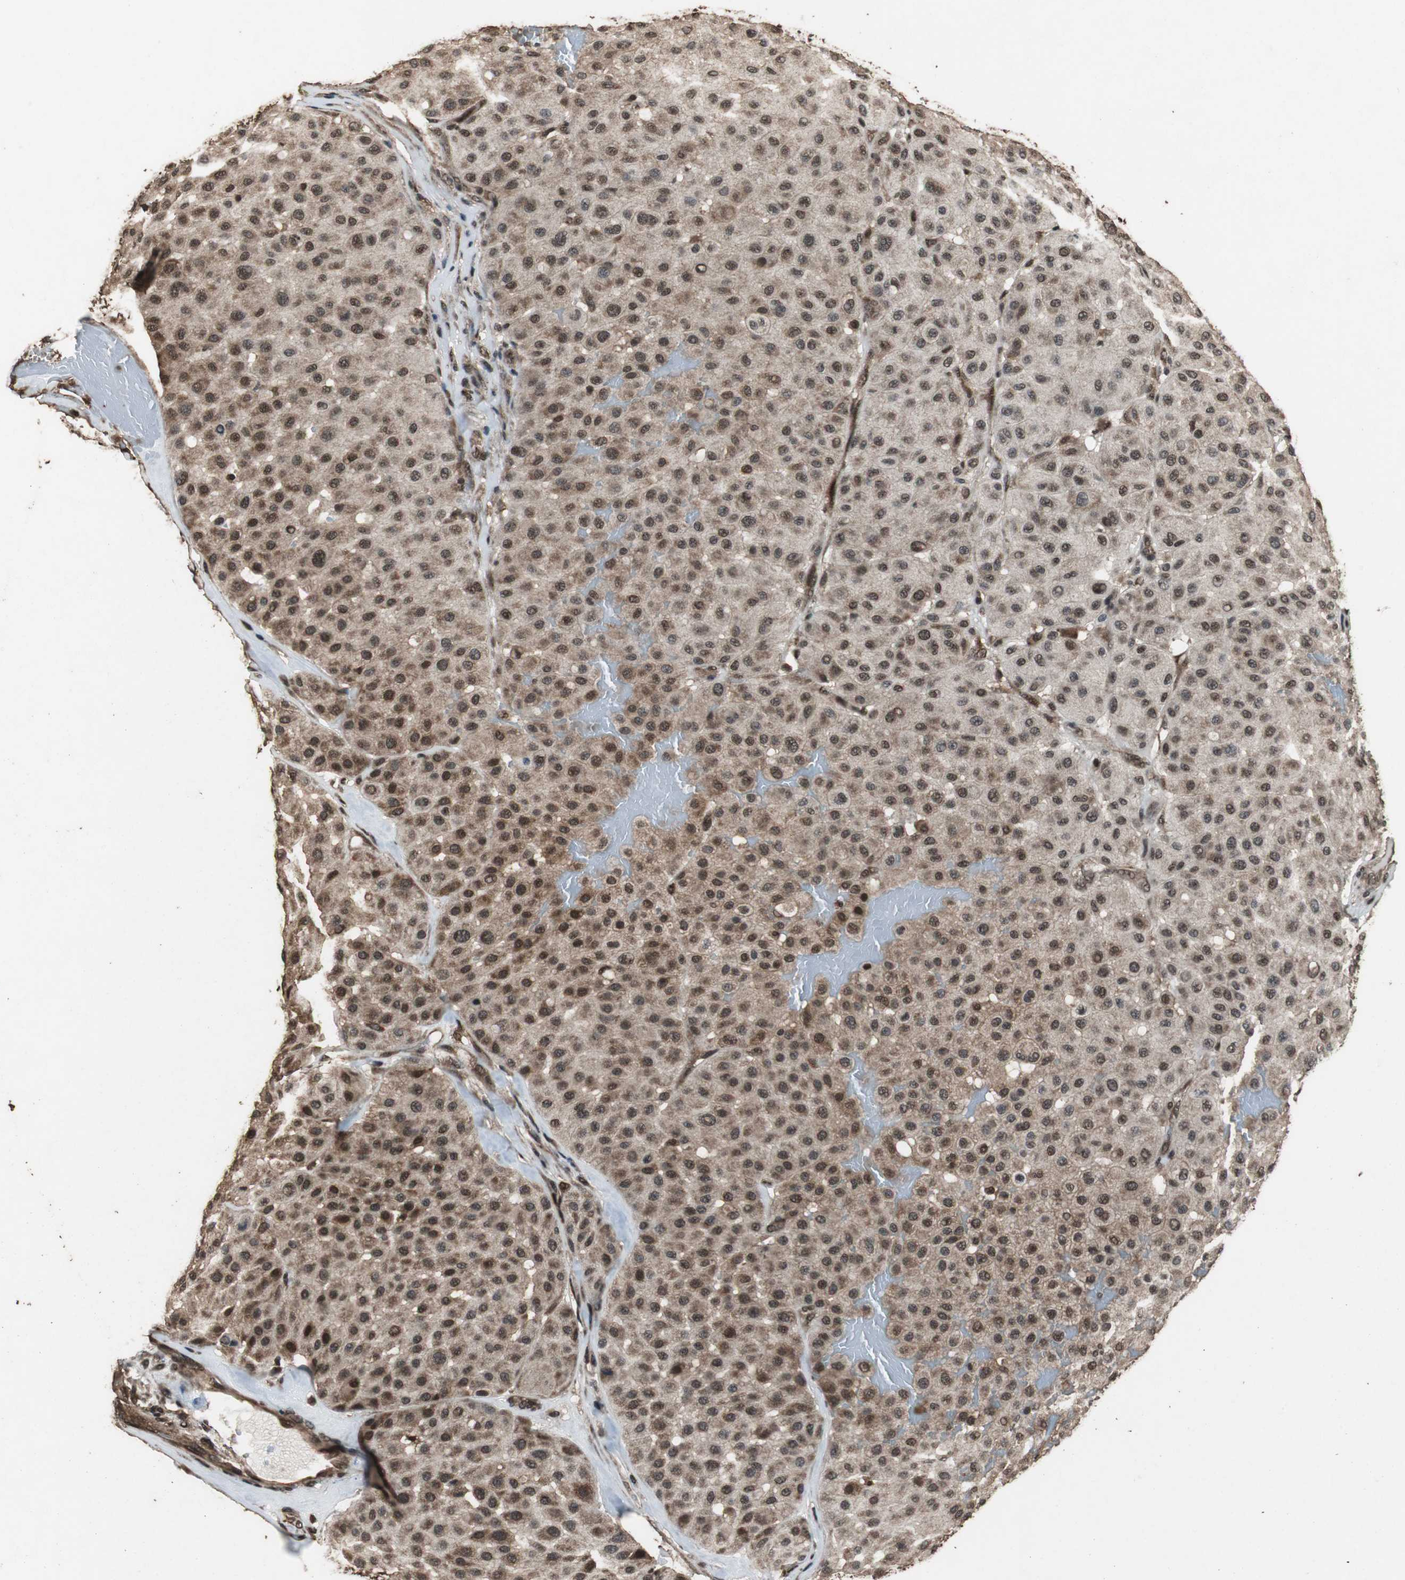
{"staining": {"intensity": "strong", "quantity": ">75%", "location": "cytoplasmic/membranous,nuclear"}, "tissue": "melanoma", "cell_type": "Tumor cells", "image_type": "cancer", "snomed": [{"axis": "morphology", "description": "Normal tissue, NOS"}, {"axis": "morphology", "description": "Malignant melanoma, Metastatic site"}, {"axis": "topography", "description": "Skin"}], "caption": "Human melanoma stained for a protein (brown) displays strong cytoplasmic/membranous and nuclear positive positivity in approximately >75% of tumor cells.", "gene": "ZNF18", "patient": {"sex": "male", "age": 41}}